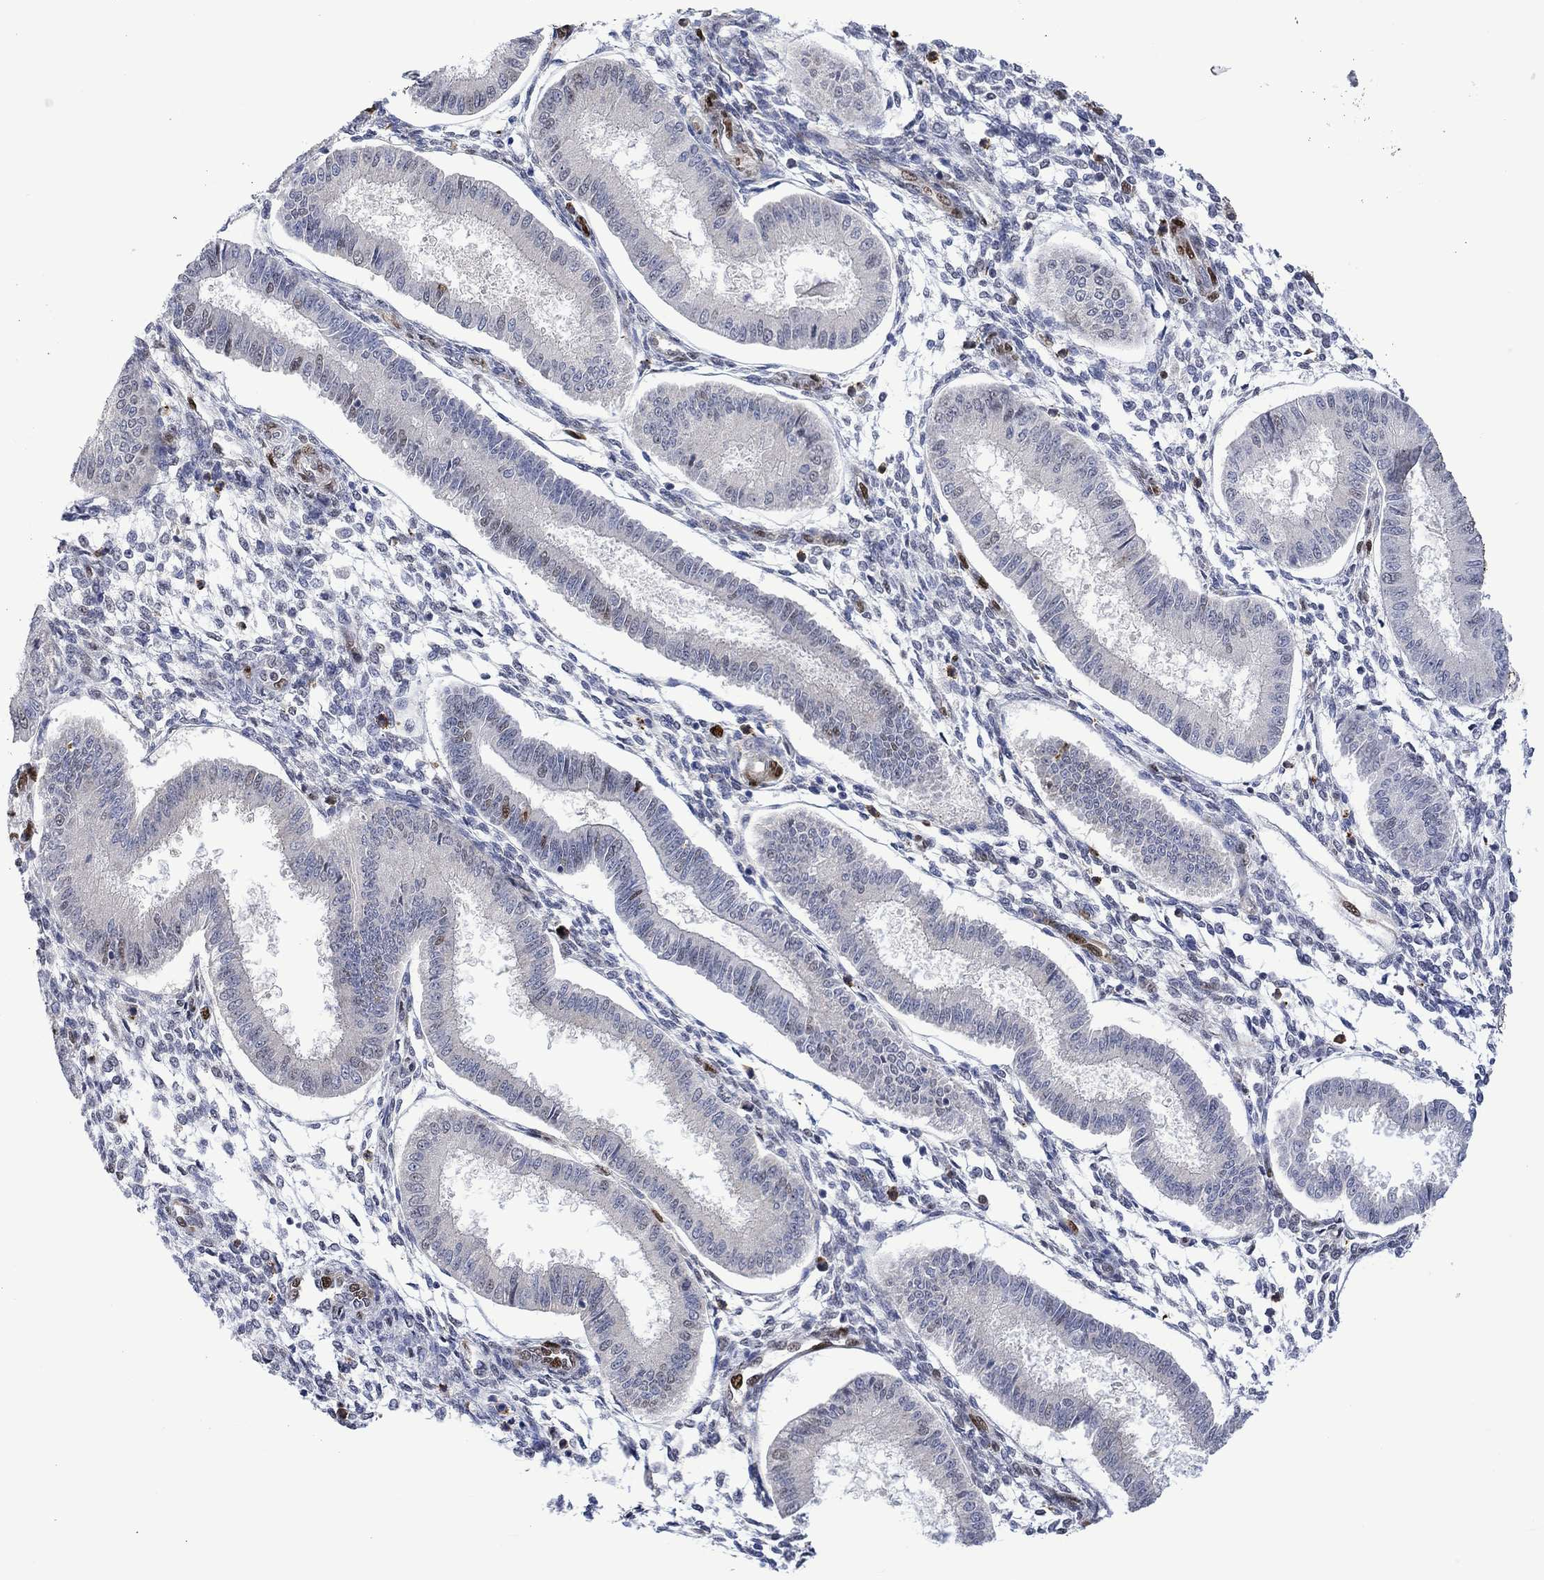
{"staining": {"intensity": "strong", "quantity": "<25%", "location": "nuclear"}, "tissue": "endometrium", "cell_type": "Cells in endometrial stroma", "image_type": "normal", "snomed": [{"axis": "morphology", "description": "Normal tissue, NOS"}, {"axis": "topography", "description": "Endometrium"}], "caption": "The histopathology image shows staining of unremarkable endometrium, revealing strong nuclear protein staining (brown color) within cells in endometrial stroma. (DAB = brown stain, brightfield microscopy at high magnification).", "gene": "RAD54L2", "patient": {"sex": "female", "age": 43}}